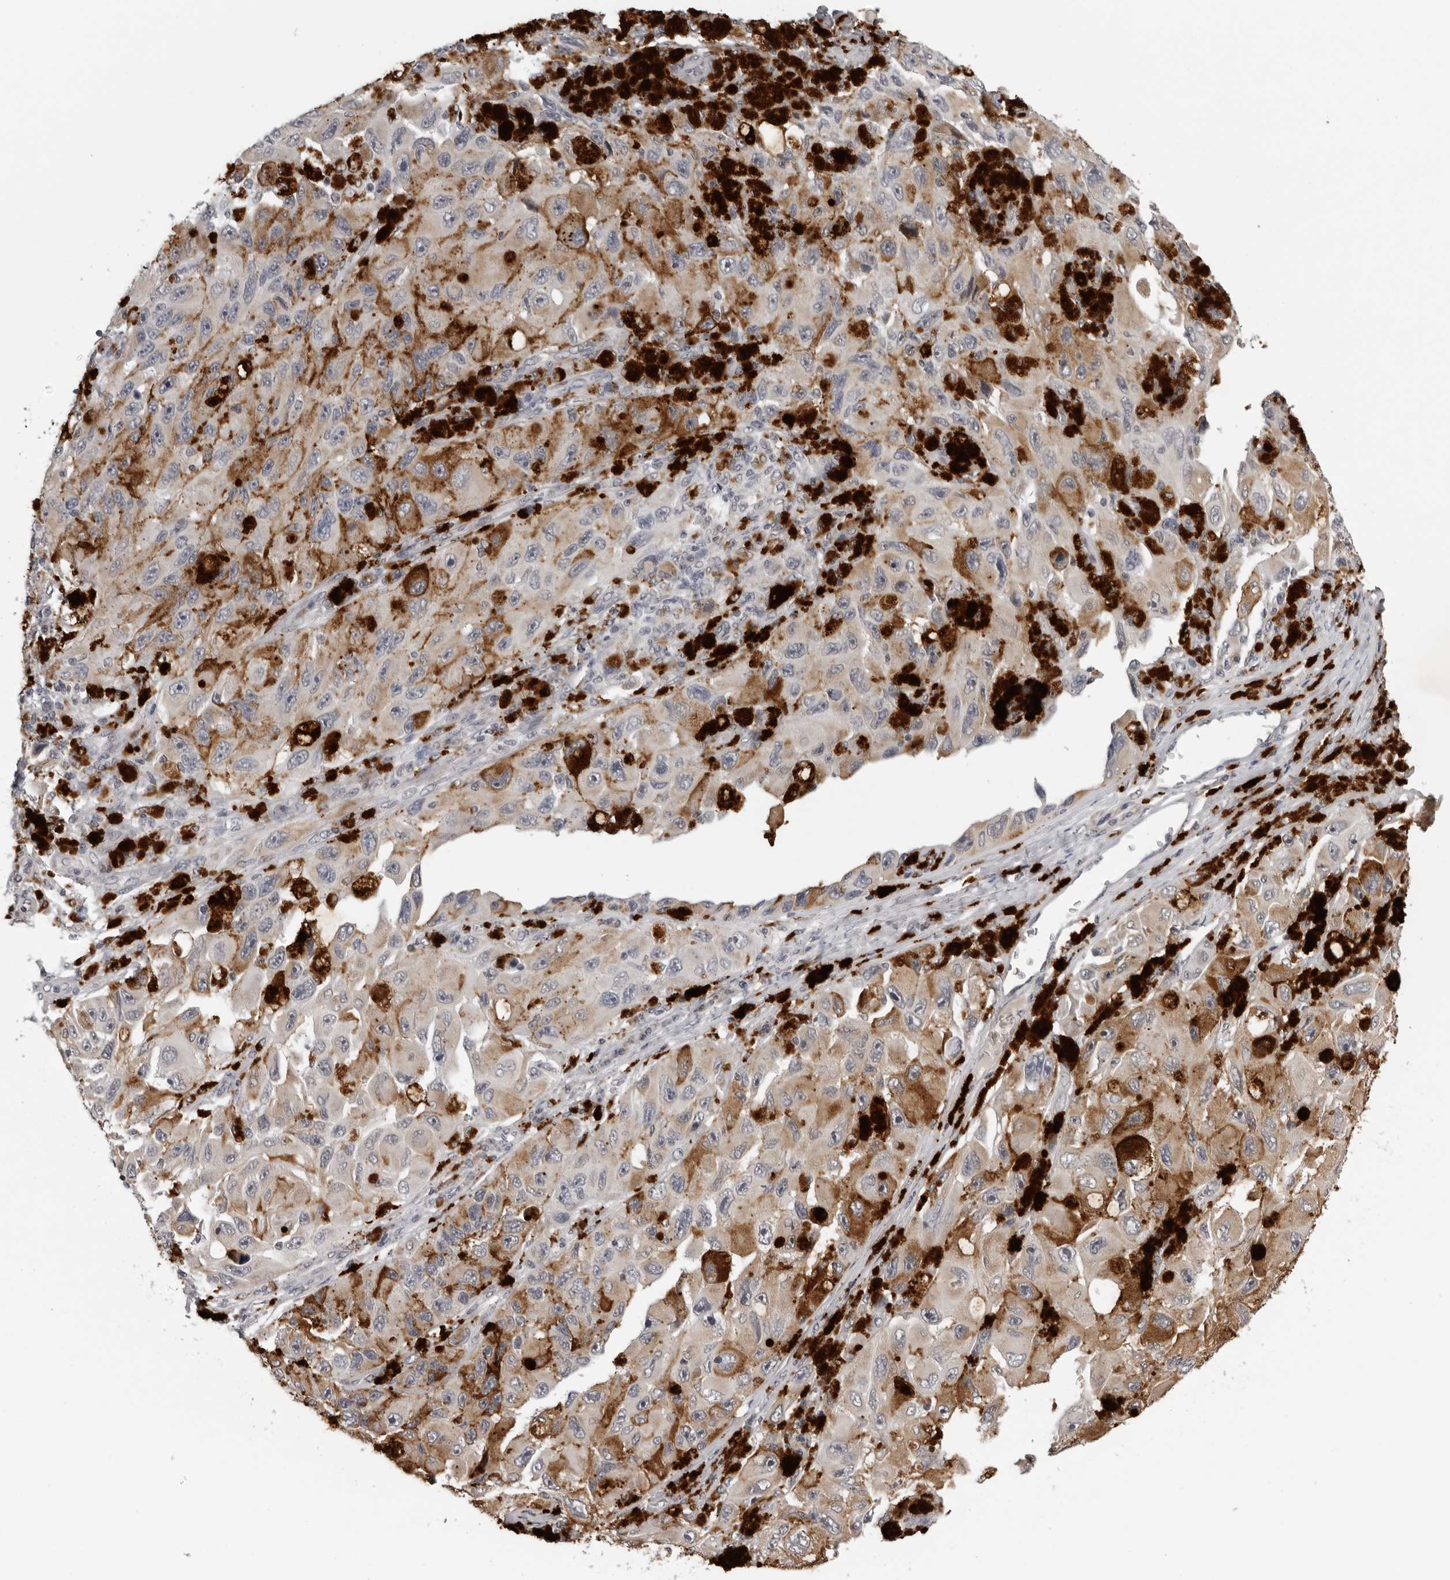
{"staining": {"intensity": "moderate", "quantity": "<25%", "location": "cytoplasmic/membranous"}, "tissue": "melanoma", "cell_type": "Tumor cells", "image_type": "cancer", "snomed": [{"axis": "morphology", "description": "Malignant melanoma, NOS"}, {"axis": "topography", "description": "Skin"}], "caption": "Immunohistochemistry of melanoma reveals low levels of moderate cytoplasmic/membranous positivity in approximately <25% of tumor cells.", "gene": "CPT2", "patient": {"sex": "female", "age": 73}}